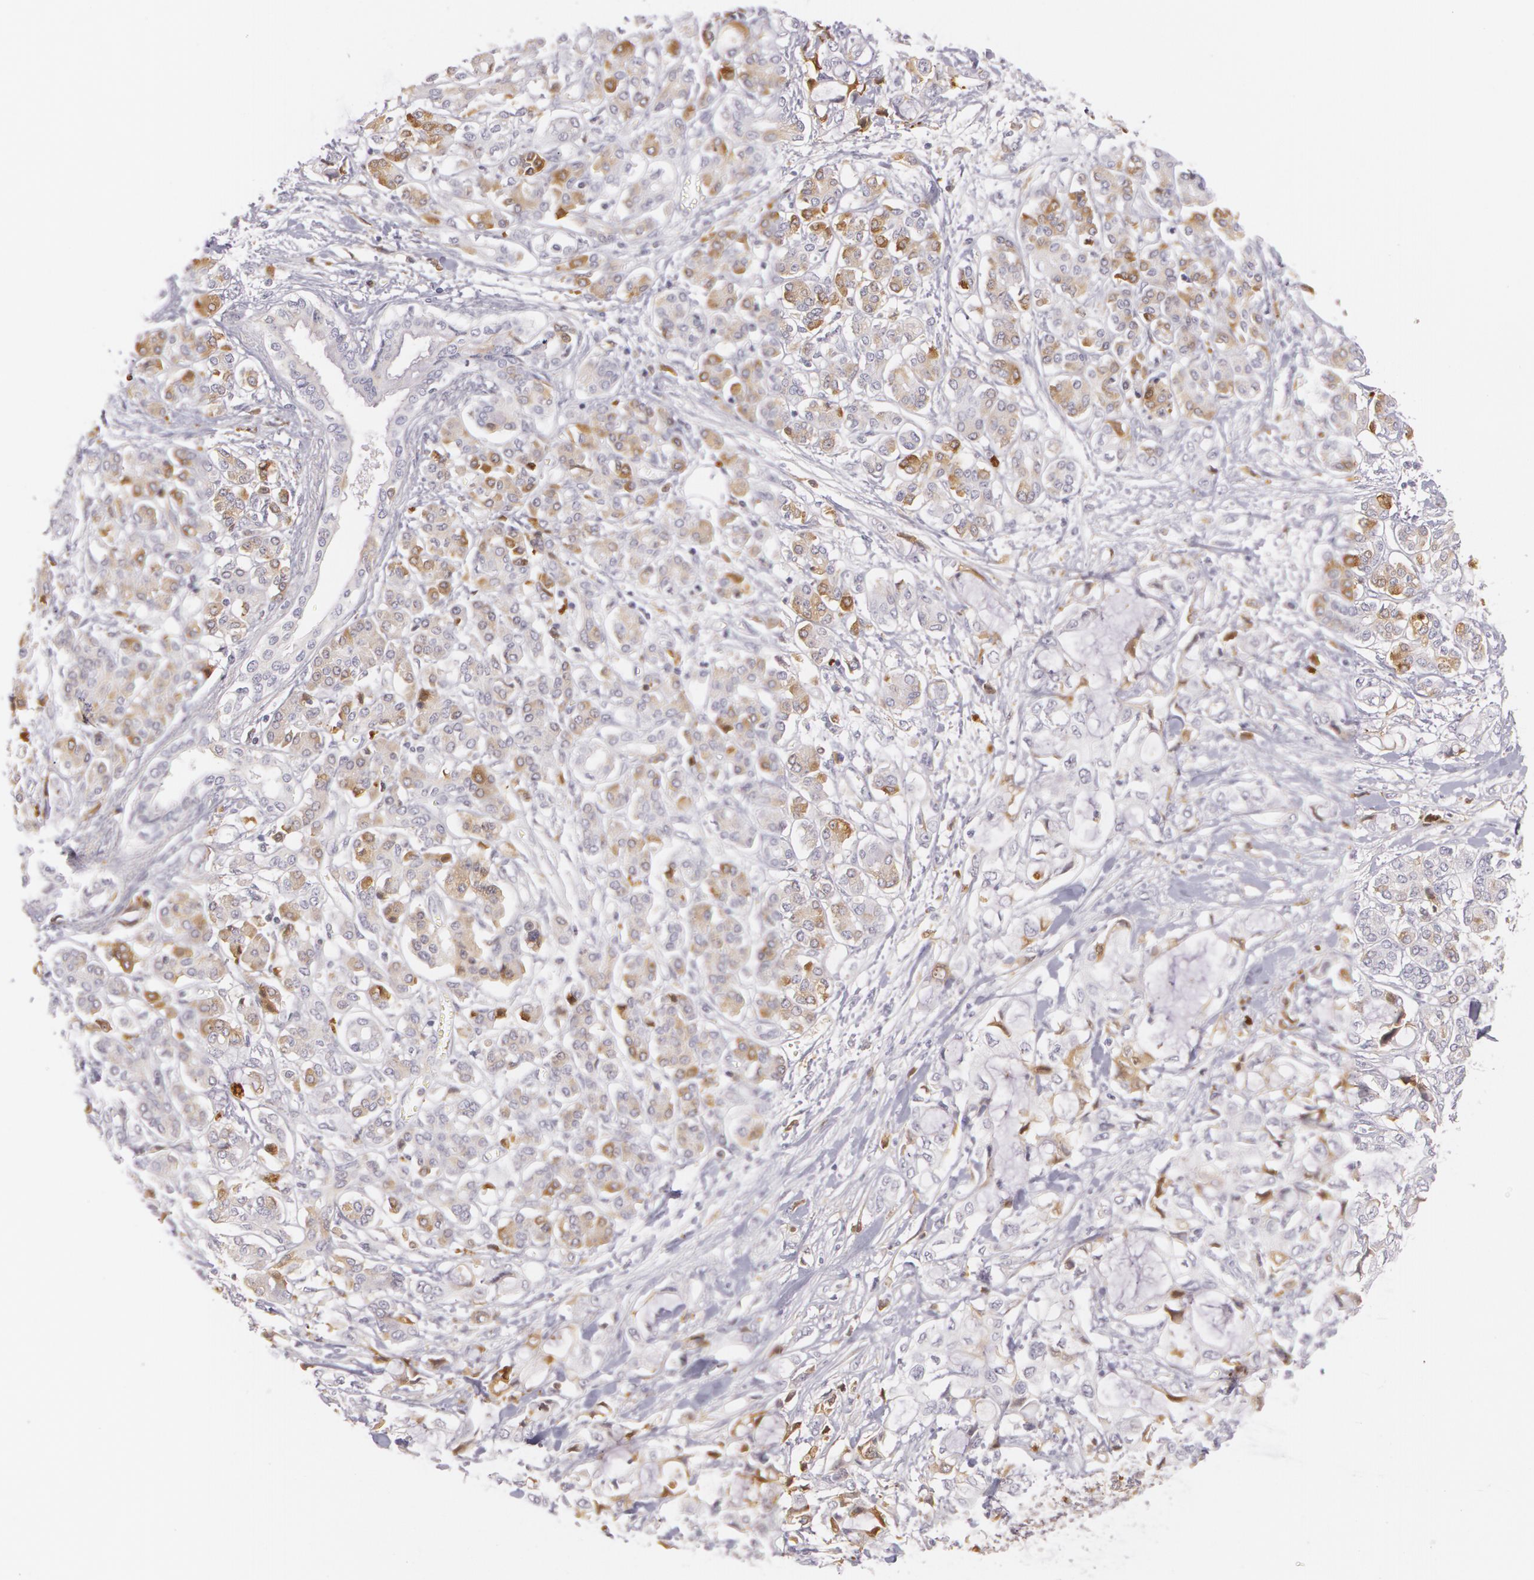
{"staining": {"intensity": "moderate", "quantity": "<25%", "location": "cytoplasmic/membranous"}, "tissue": "pancreatic cancer", "cell_type": "Tumor cells", "image_type": "cancer", "snomed": [{"axis": "morphology", "description": "Adenocarcinoma, NOS"}, {"axis": "topography", "description": "Pancreas"}], "caption": "Moderate cytoplasmic/membranous positivity for a protein is appreciated in approximately <25% of tumor cells of pancreatic cancer (adenocarcinoma) using immunohistochemistry (IHC).", "gene": "LBP", "patient": {"sex": "female", "age": 70}}